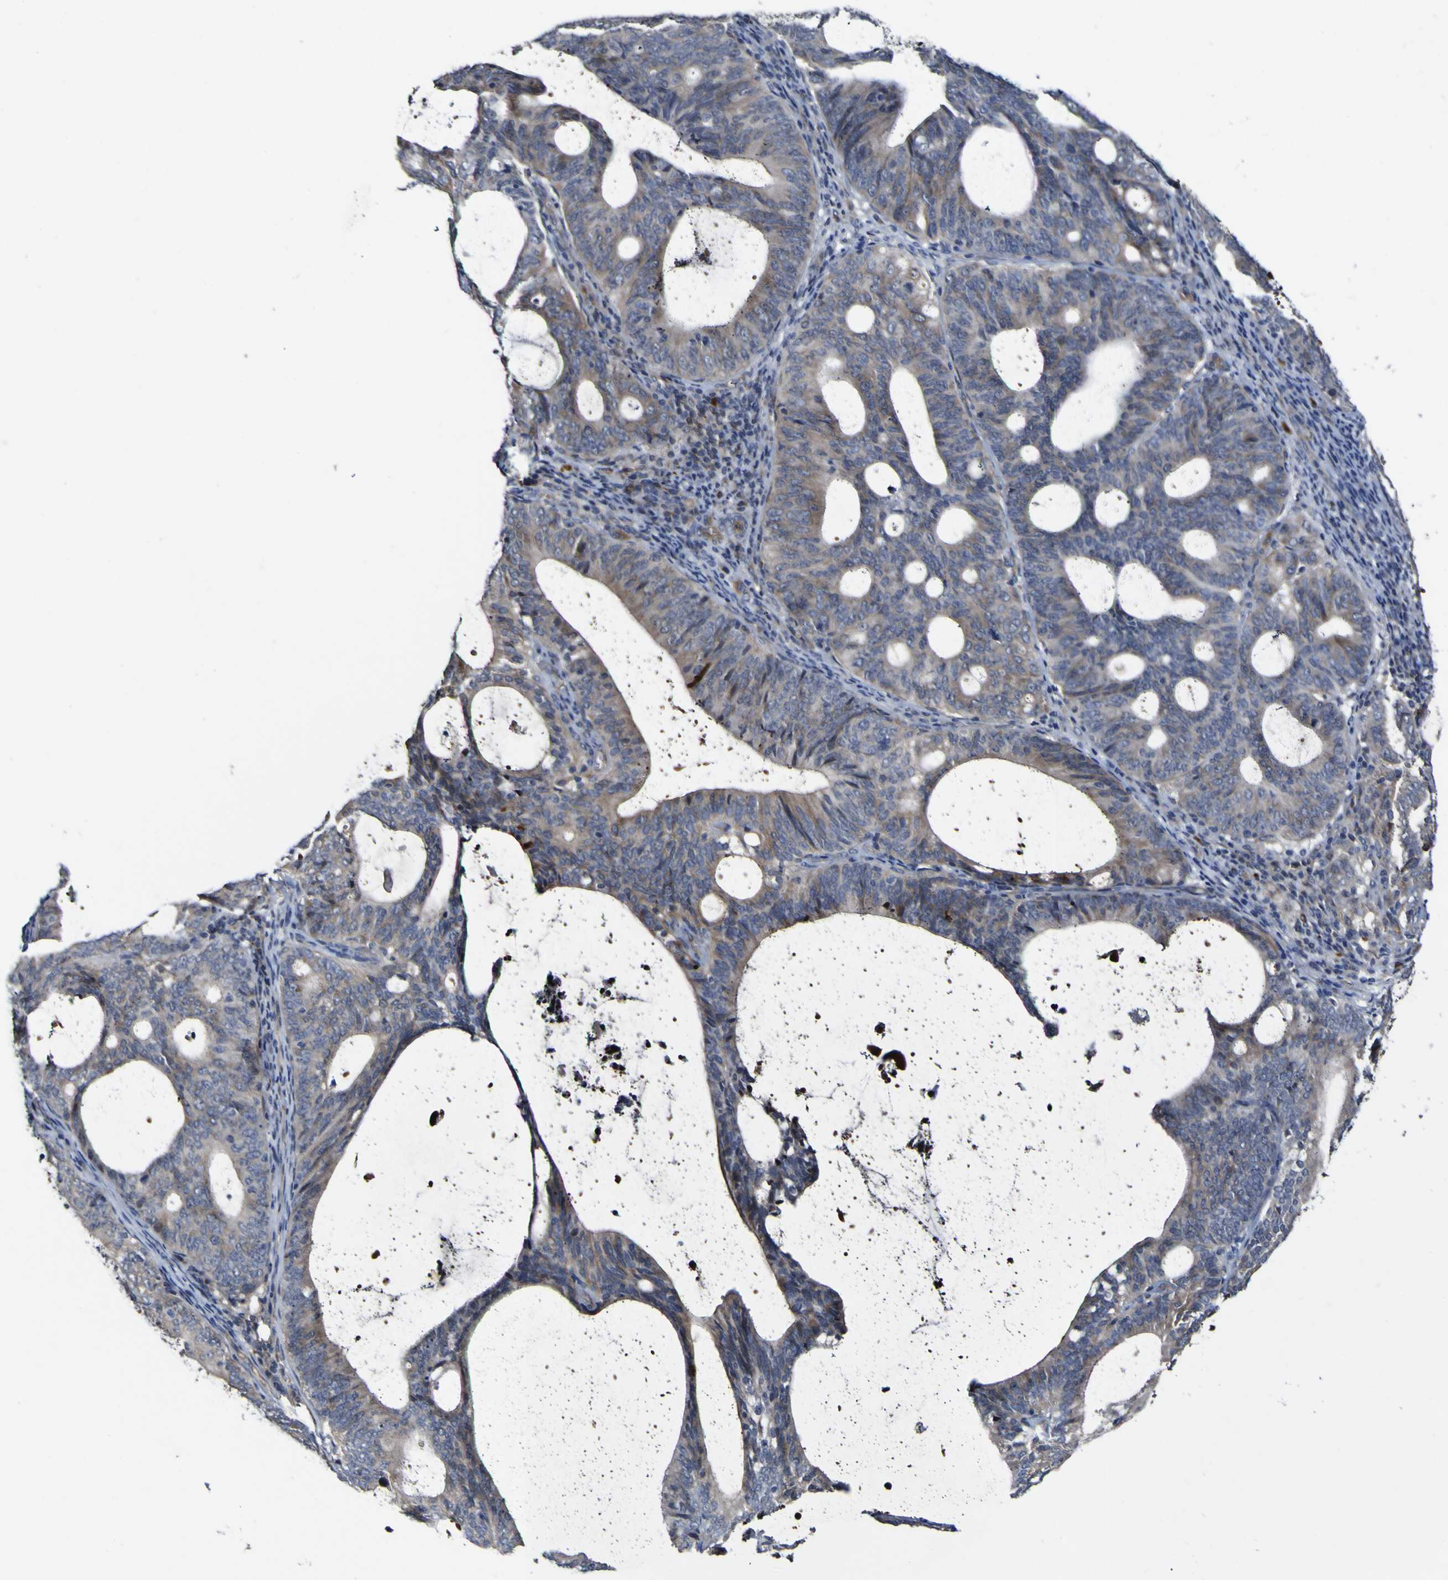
{"staining": {"intensity": "negative", "quantity": "none", "location": "none"}, "tissue": "endometrial cancer", "cell_type": "Tumor cells", "image_type": "cancer", "snomed": [{"axis": "morphology", "description": "Adenocarcinoma, NOS"}, {"axis": "topography", "description": "Uterus"}], "caption": "Immunohistochemistry image of neoplastic tissue: endometrial adenocarcinoma stained with DAB reveals no significant protein staining in tumor cells. (DAB immunohistochemistry (IHC) visualized using brightfield microscopy, high magnification).", "gene": "CCL2", "patient": {"sex": "female", "age": 83}}